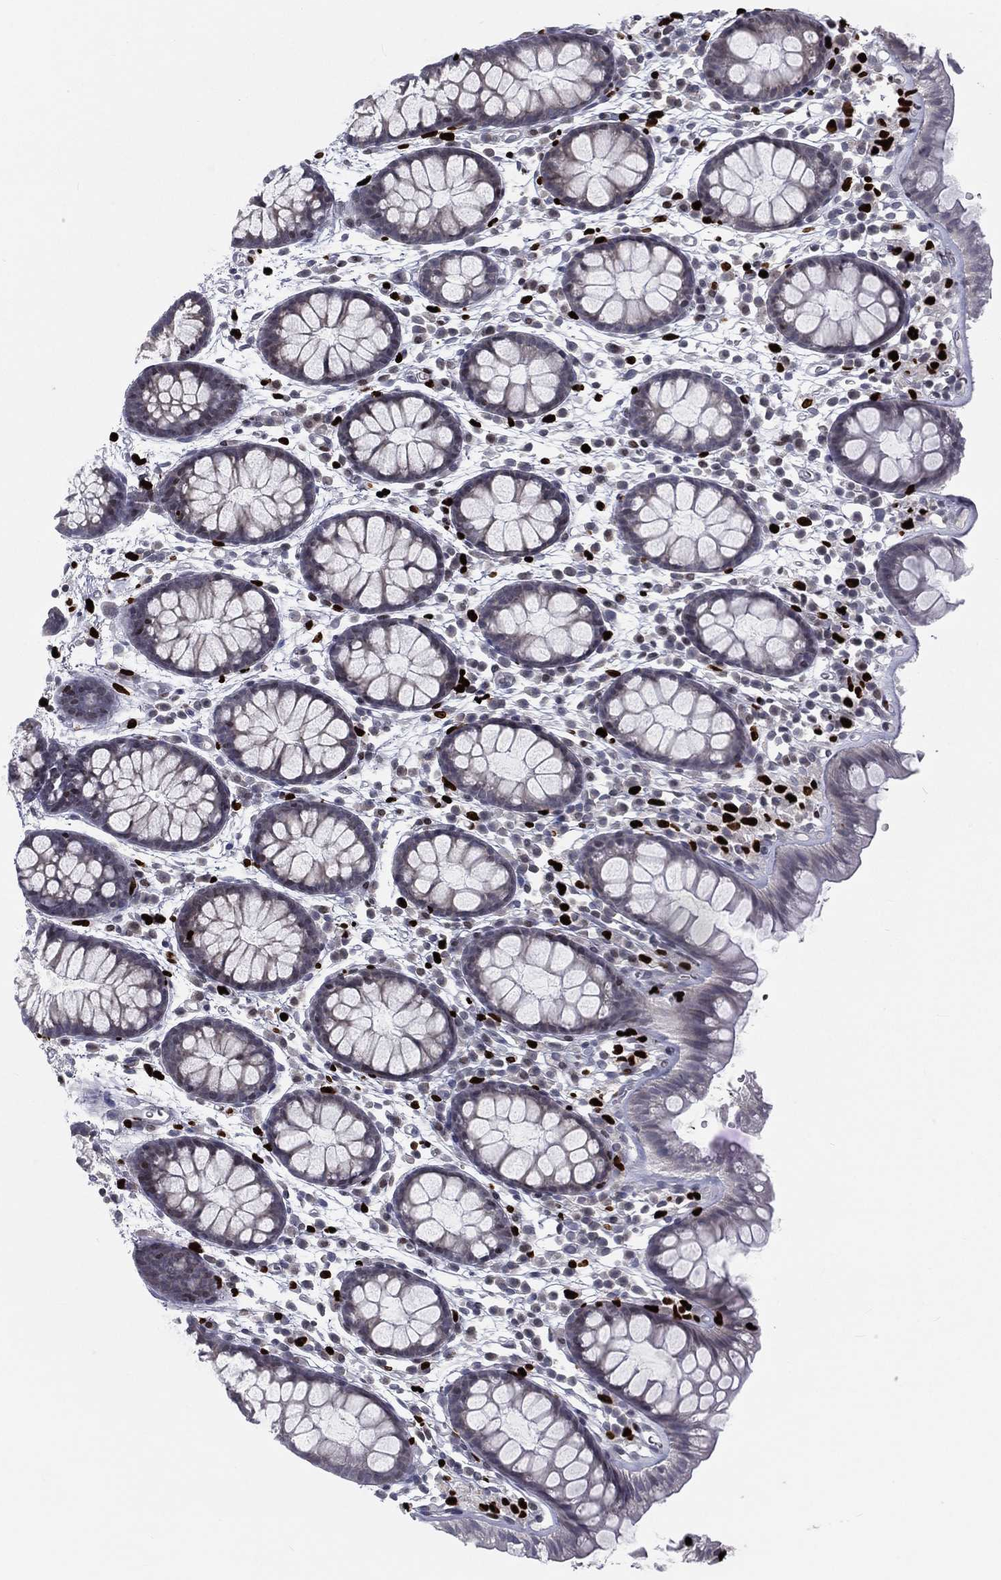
{"staining": {"intensity": "negative", "quantity": "none", "location": "none"}, "tissue": "colon", "cell_type": "Endothelial cells", "image_type": "normal", "snomed": [{"axis": "morphology", "description": "Normal tissue, NOS"}, {"axis": "topography", "description": "Colon"}], "caption": "Immunohistochemistry of benign colon reveals no positivity in endothelial cells.", "gene": "MNDA", "patient": {"sex": "male", "age": 76}}